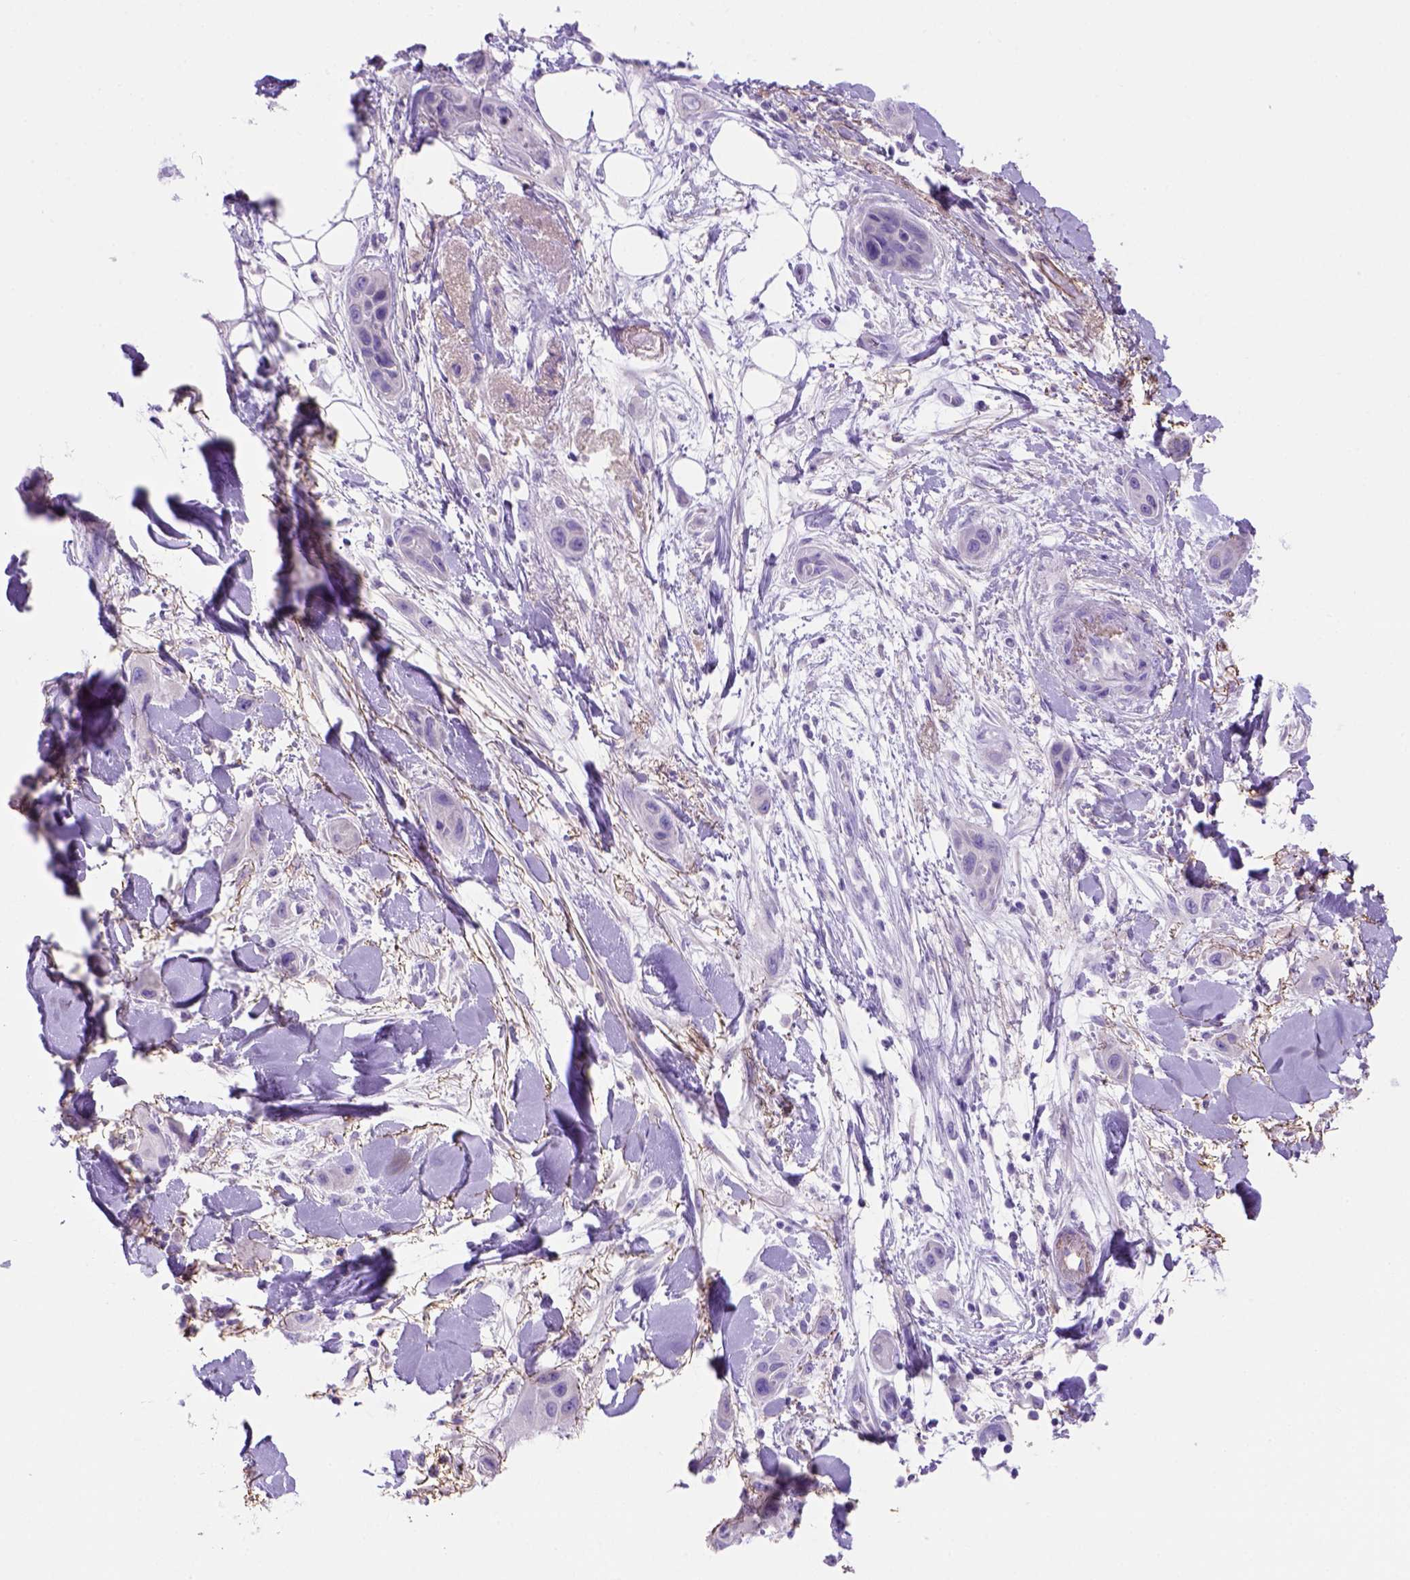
{"staining": {"intensity": "negative", "quantity": "none", "location": "none"}, "tissue": "skin cancer", "cell_type": "Tumor cells", "image_type": "cancer", "snomed": [{"axis": "morphology", "description": "Squamous cell carcinoma, NOS"}, {"axis": "topography", "description": "Skin"}], "caption": "IHC photomicrograph of neoplastic tissue: skin cancer stained with DAB exhibits no significant protein expression in tumor cells. (Immunohistochemistry, brightfield microscopy, high magnification).", "gene": "SIRPD", "patient": {"sex": "male", "age": 79}}